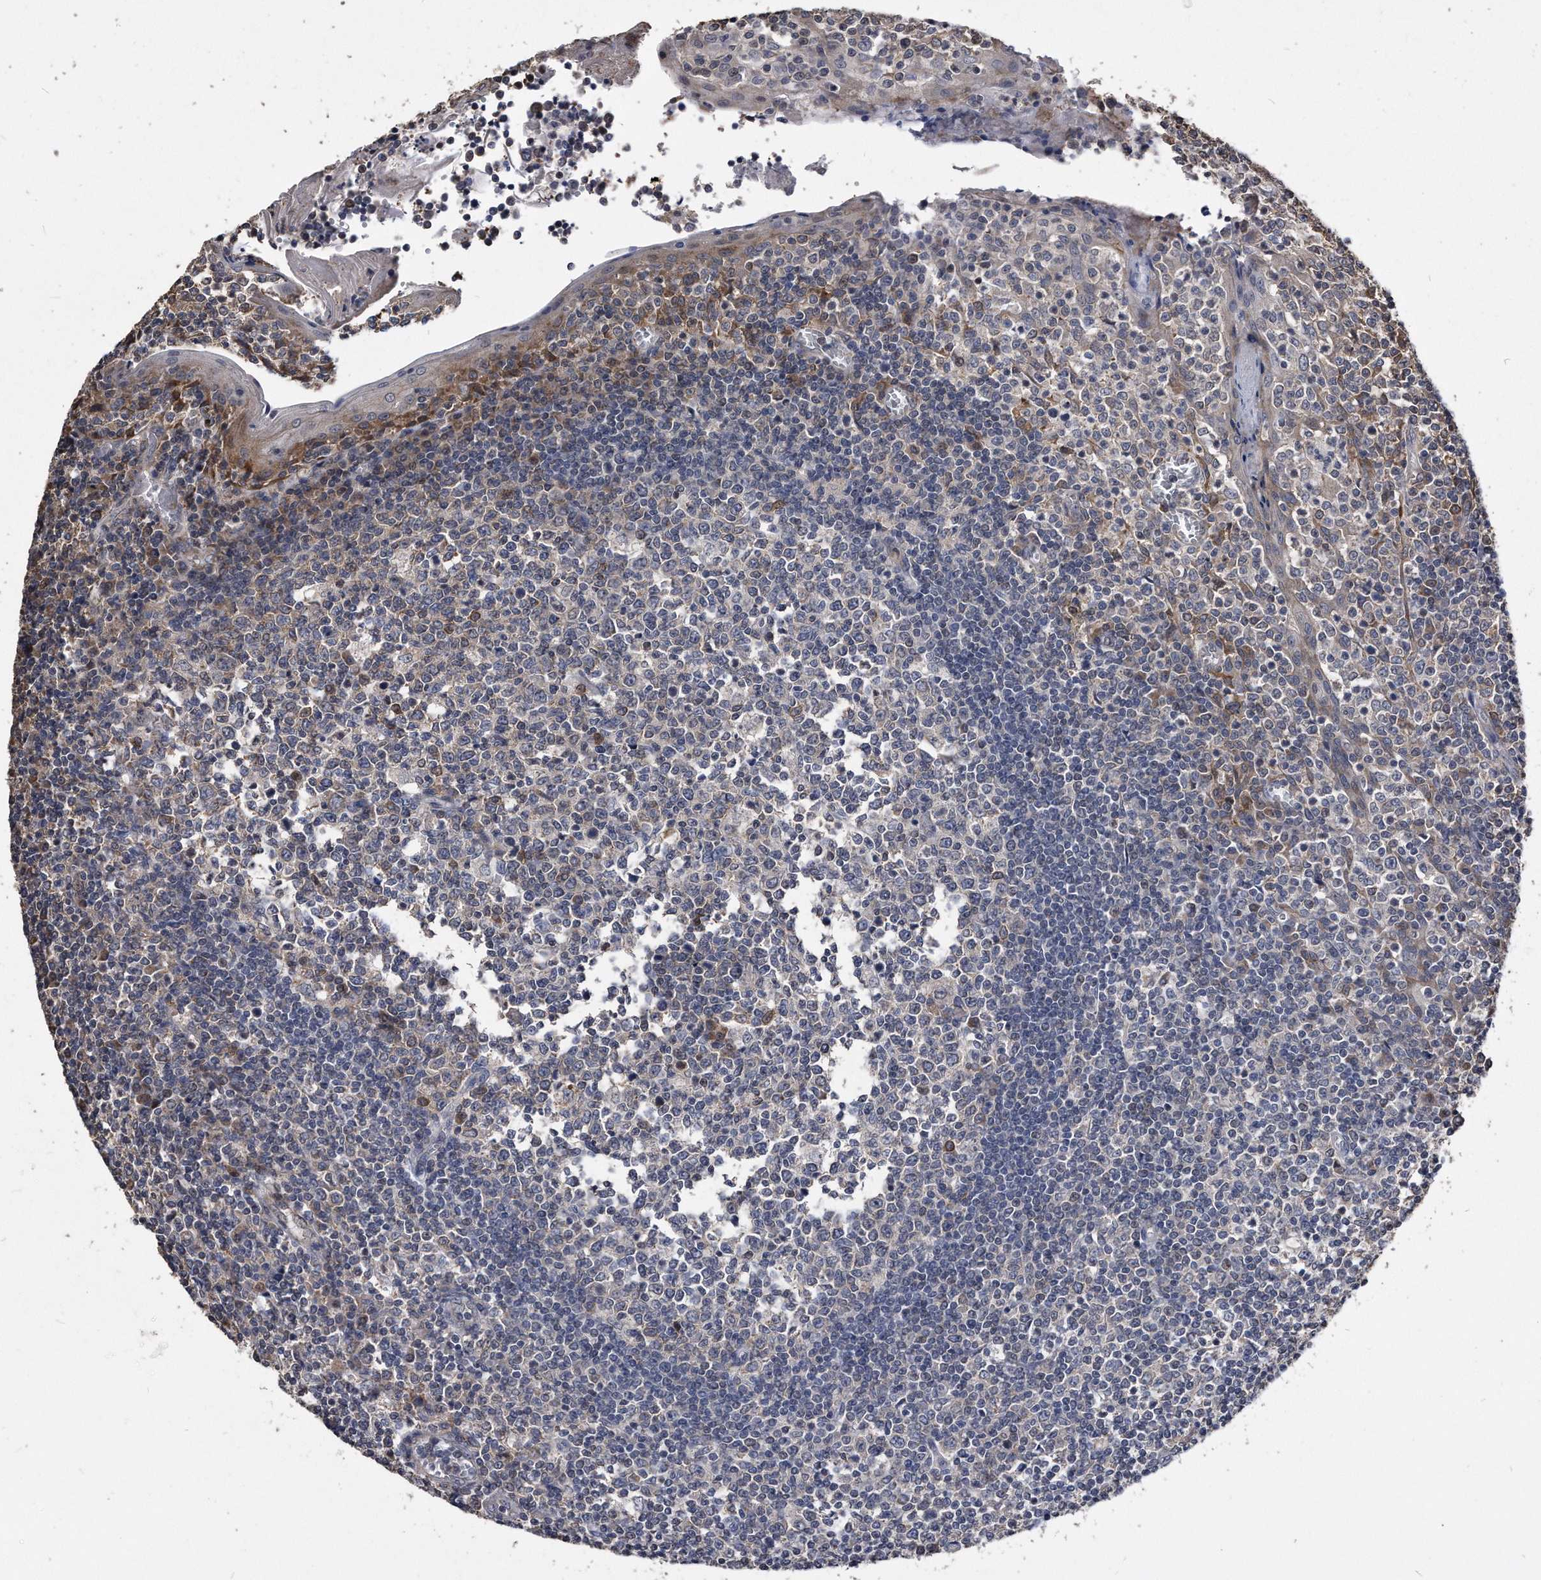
{"staining": {"intensity": "weak", "quantity": "<25%", "location": "cytoplasmic/membranous"}, "tissue": "tonsil", "cell_type": "Germinal center cells", "image_type": "normal", "snomed": [{"axis": "morphology", "description": "Normal tissue, NOS"}, {"axis": "topography", "description": "Tonsil"}], "caption": "High magnification brightfield microscopy of benign tonsil stained with DAB (3,3'-diaminobenzidine) (brown) and counterstained with hematoxylin (blue): germinal center cells show no significant expression. The staining is performed using DAB (3,3'-diaminobenzidine) brown chromogen with nuclei counter-stained in using hematoxylin.", "gene": "IL20RA", "patient": {"sex": "female", "age": 19}}